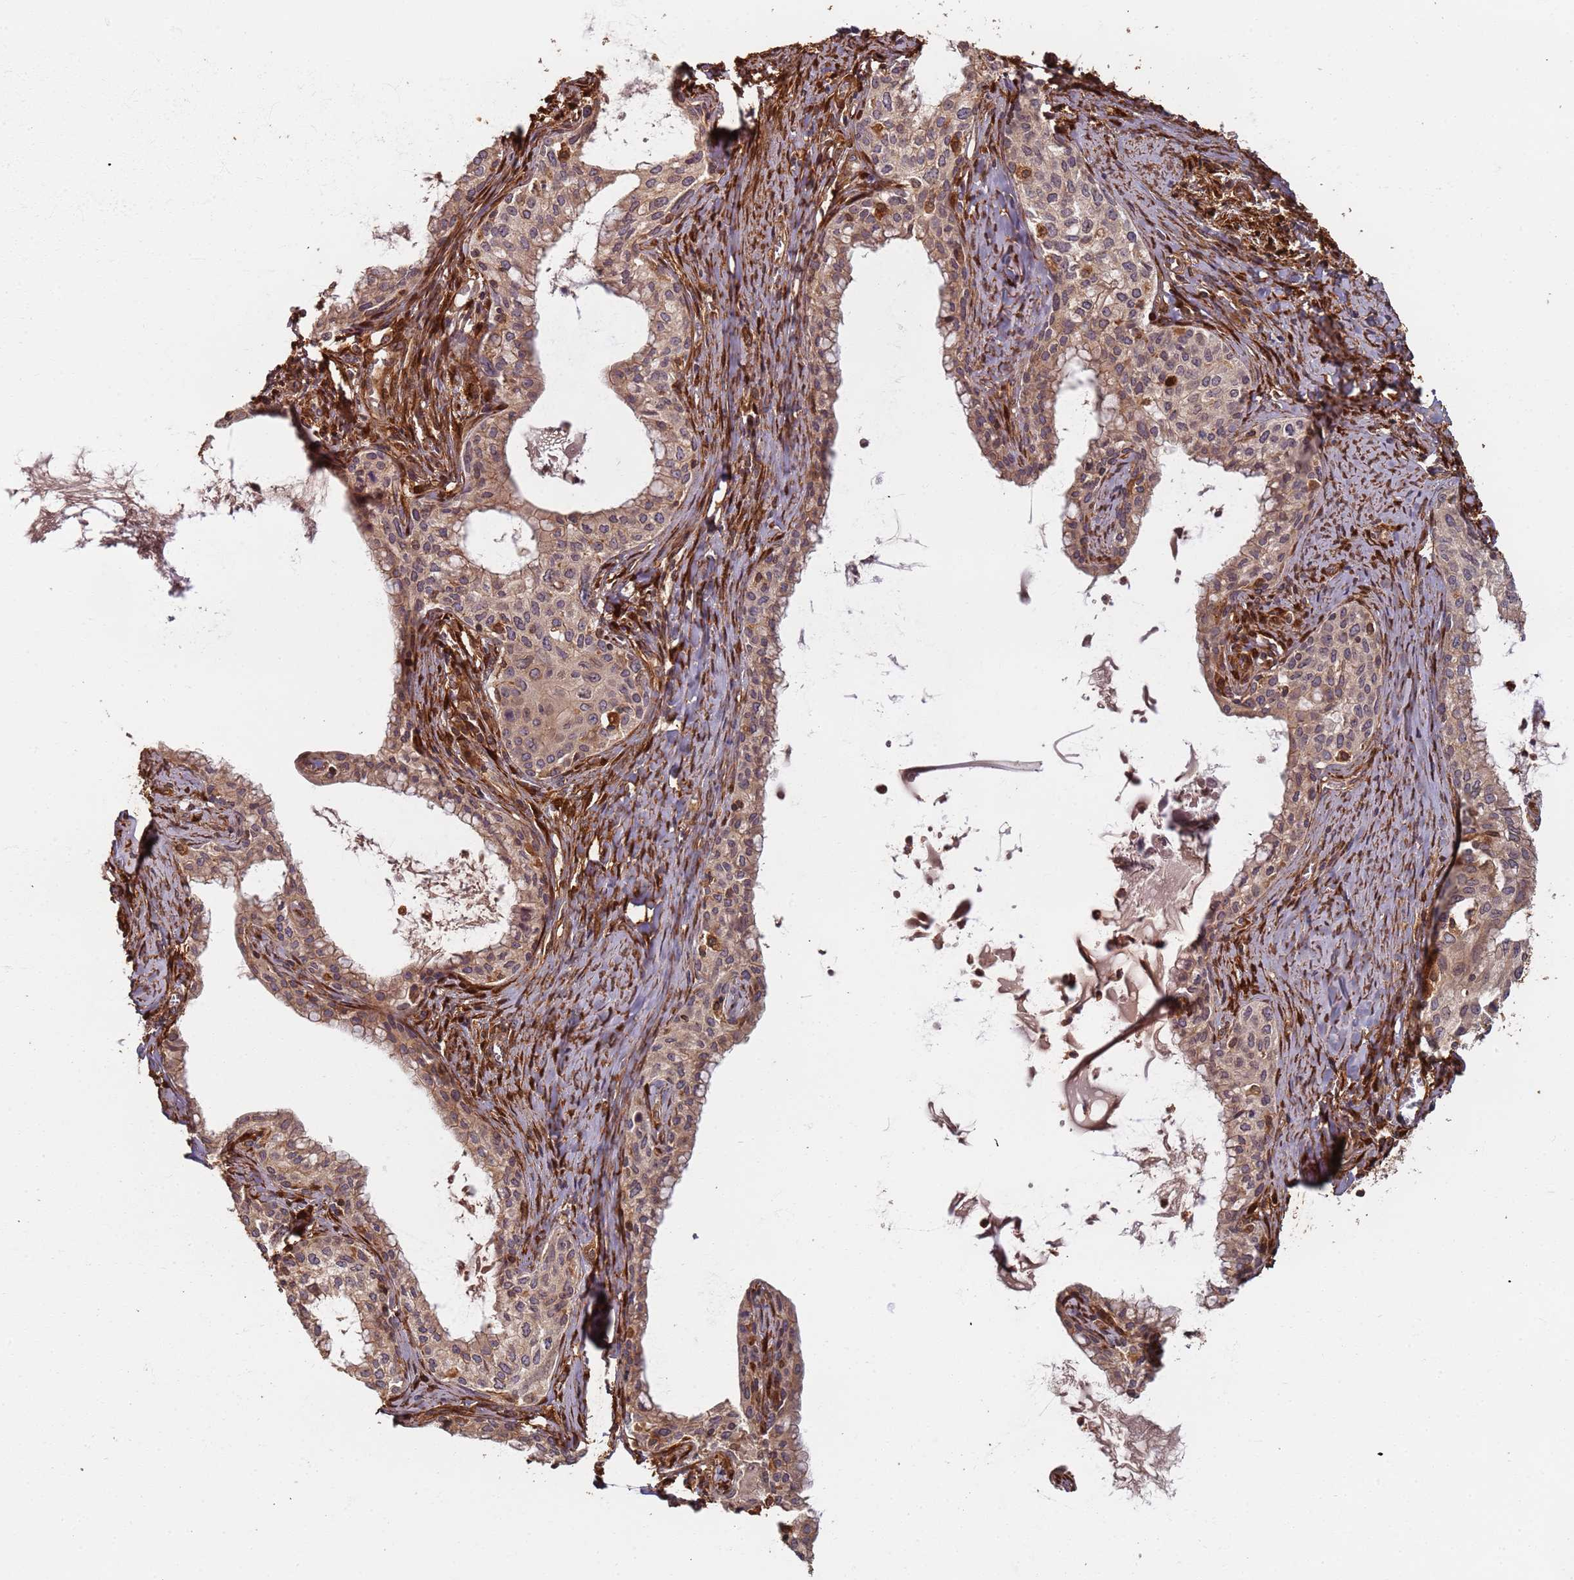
{"staining": {"intensity": "weak", "quantity": "25%-75%", "location": "cytoplasmic/membranous"}, "tissue": "cervical cancer", "cell_type": "Tumor cells", "image_type": "cancer", "snomed": [{"axis": "morphology", "description": "Squamous cell carcinoma, NOS"}, {"axis": "morphology", "description": "Adenocarcinoma, NOS"}, {"axis": "topography", "description": "Cervix"}], "caption": "Adenocarcinoma (cervical) stained with a brown dye shows weak cytoplasmic/membranous positive staining in approximately 25%-75% of tumor cells.", "gene": "SDCCAG8", "patient": {"sex": "female", "age": 52}}